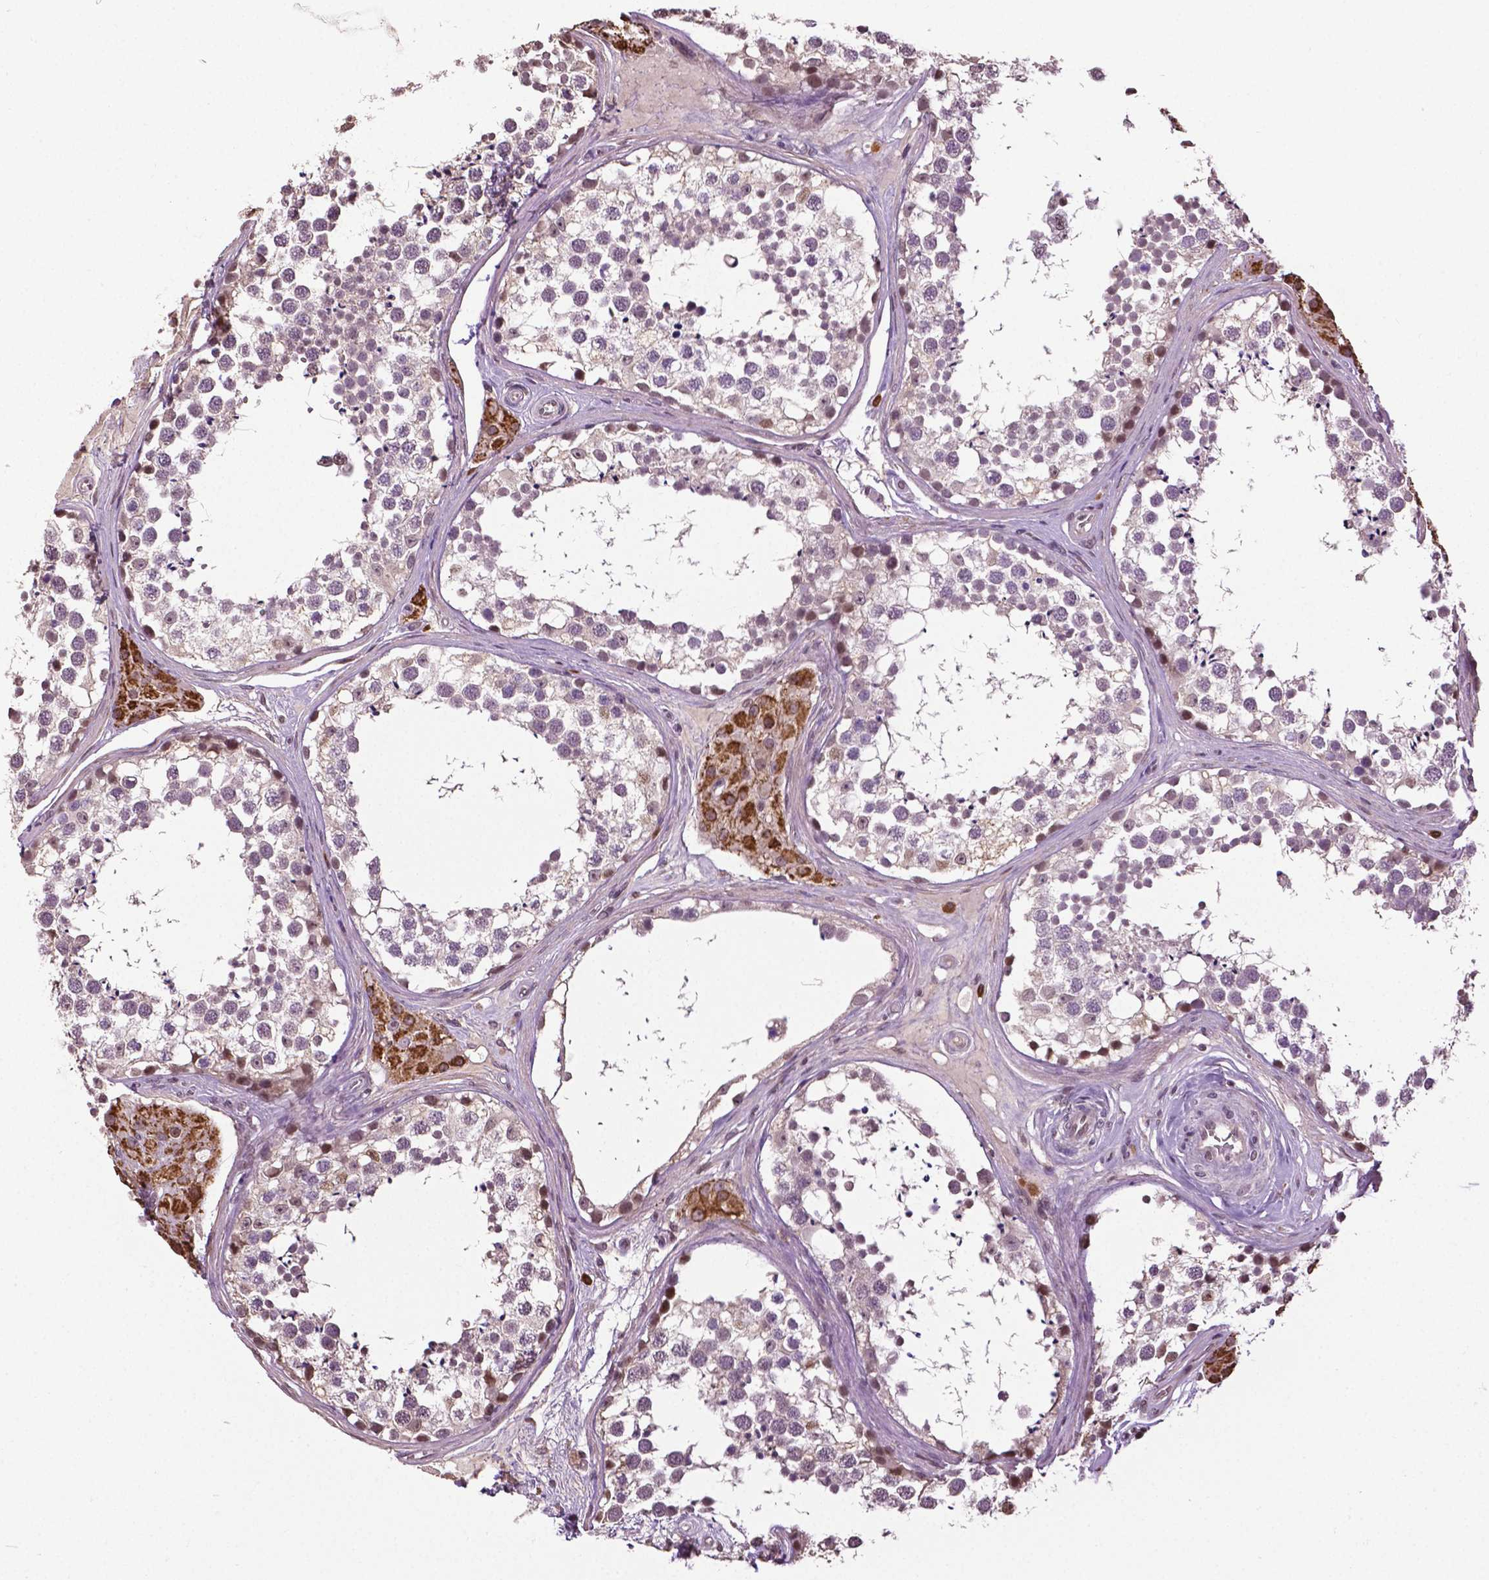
{"staining": {"intensity": "weak", "quantity": "<25%", "location": "nuclear"}, "tissue": "testis", "cell_type": "Cells in seminiferous ducts", "image_type": "normal", "snomed": [{"axis": "morphology", "description": "Normal tissue, NOS"}, {"axis": "morphology", "description": "Seminoma, NOS"}, {"axis": "topography", "description": "Testis"}], "caption": "A high-resolution histopathology image shows immunohistochemistry (IHC) staining of unremarkable testis, which reveals no significant staining in cells in seminiferous ducts.", "gene": "DLX5", "patient": {"sex": "male", "age": 65}}